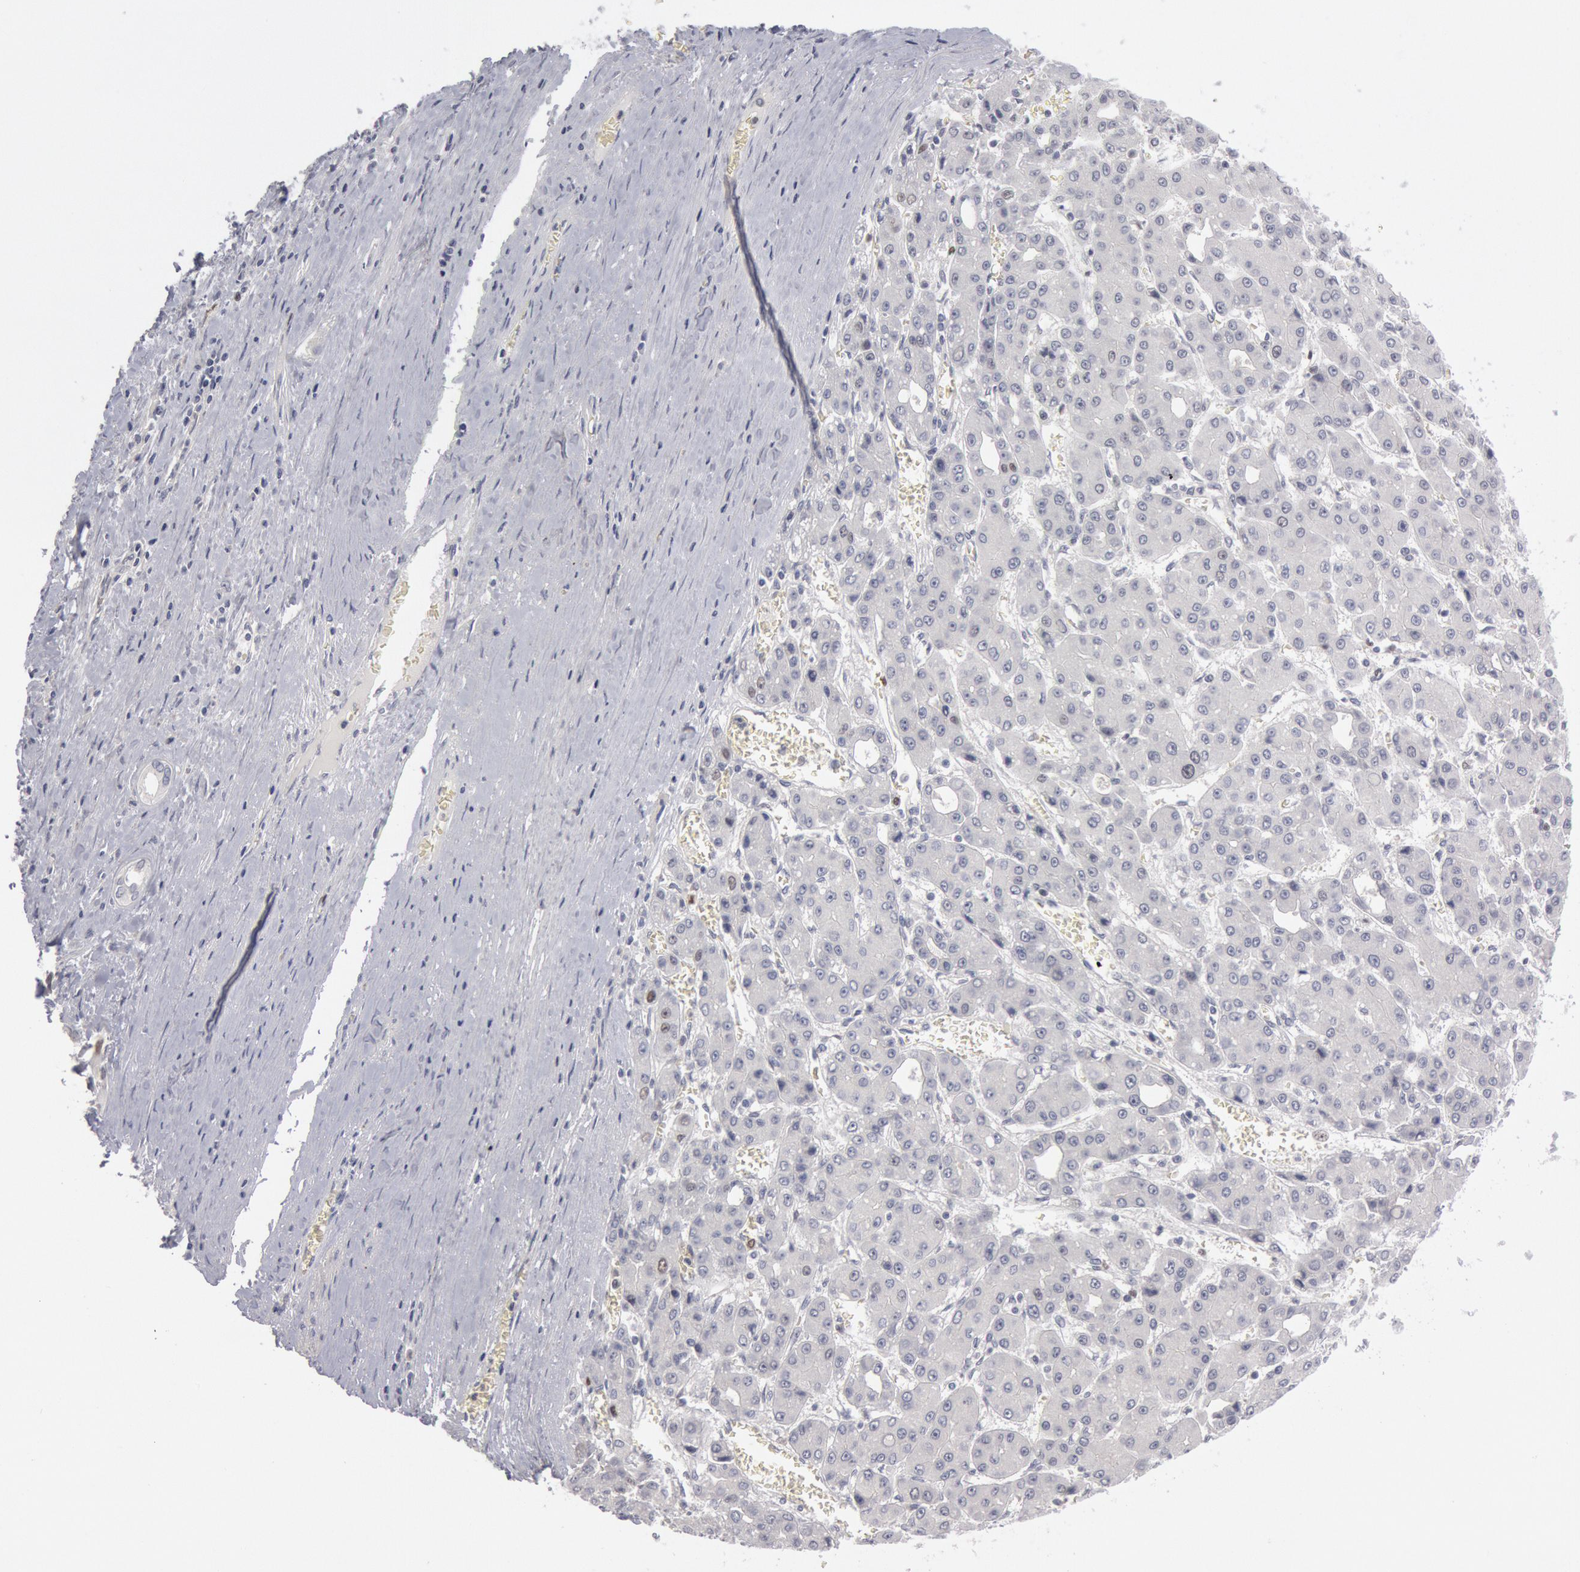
{"staining": {"intensity": "negative", "quantity": "none", "location": "none"}, "tissue": "liver cancer", "cell_type": "Tumor cells", "image_type": "cancer", "snomed": [{"axis": "morphology", "description": "Carcinoma, Hepatocellular, NOS"}, {"axis": "topography", "description": "Liver"}], "caption": "Human liver hepatocellular carcinoma stained for a protein using immunohistochemistry (IHC) reveals no positivity in tumor cells.", "gene": "WDHD1", "patient": {"sex": "male", "age": 69}}